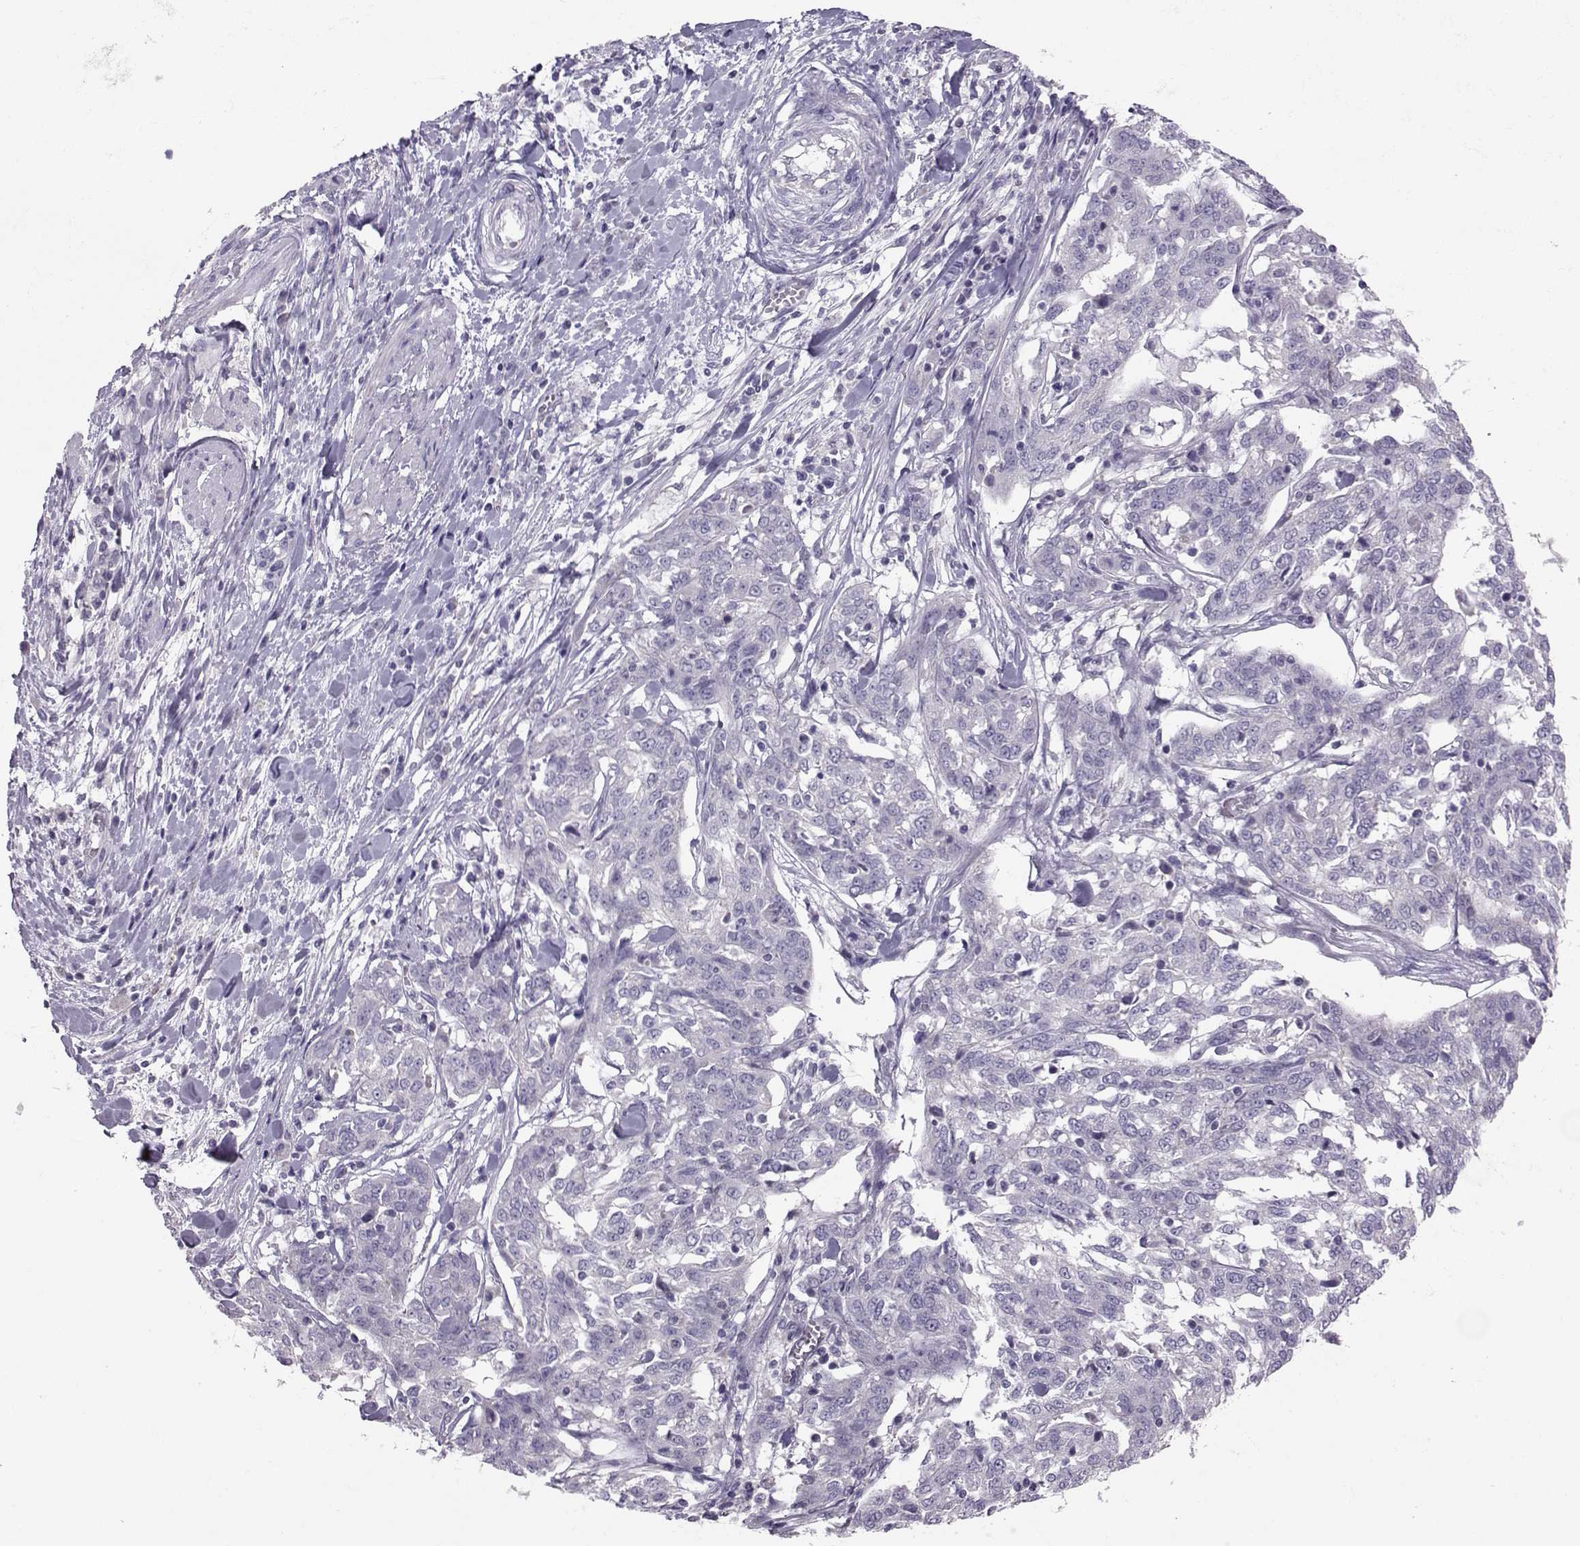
{"staining": {"intensity": "negative", "quantity": "none", "location": "none"}, "tissue": "ovarian cancer", "cell_type": "Tumor cells", "image_type": "cancer", "snomed": [{"axis": "morphology", "description": "Cystadenocarcinoma, serous, NOS"}, {"axis": "topography", "description": "Ovary"}], "caption": "Tumor cells are negative for brown protein staining in serous cystadenocarcinoma (ovarian). The staining was performed using DAB to visualize the protein expression in brown, while the nuclei were stained in blue with hematoxylin (Magnification: 20x).", "gene": "DNAAF1", "patient": {"sex": "female", "age": 67}}